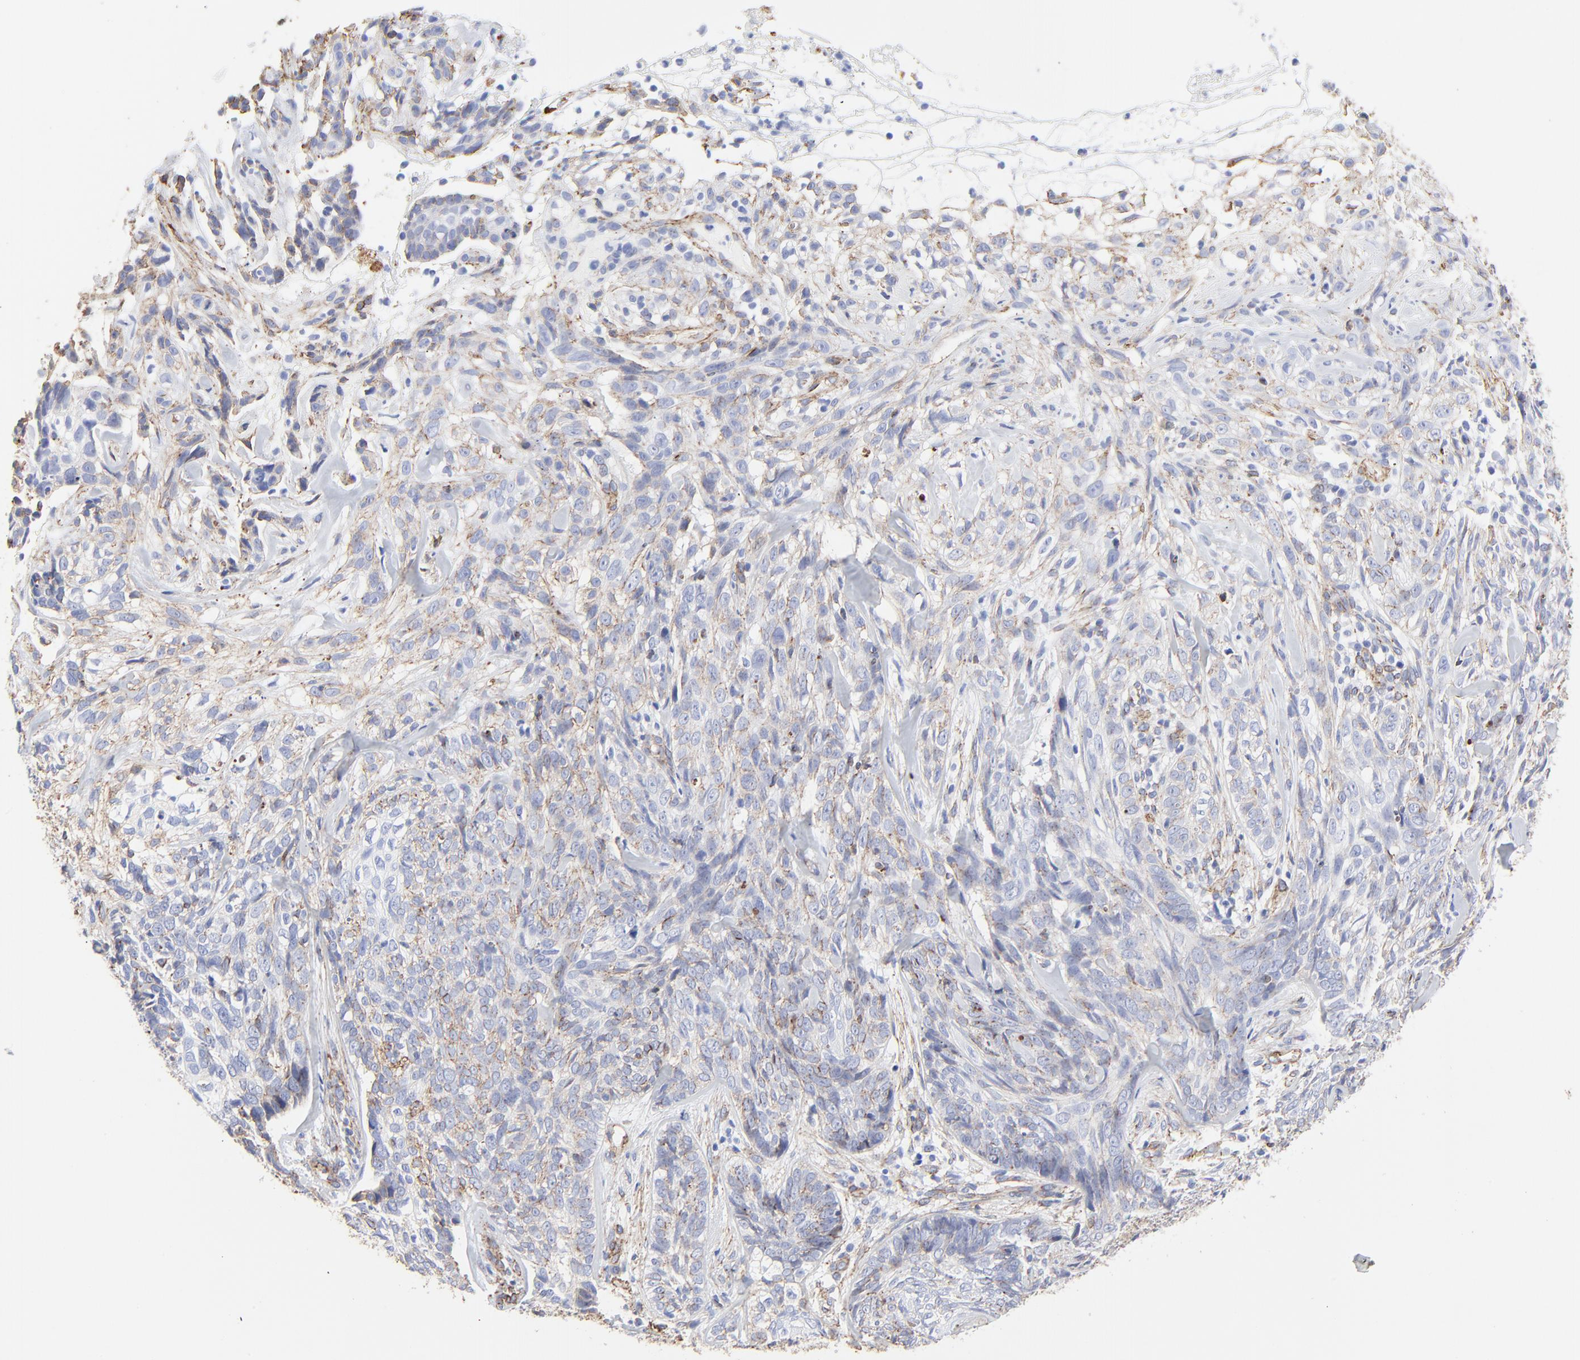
{"staining": {"intensity": "weak", "quantity": "25%-75%", "location": "cytoplasmic/membranous"}, "tissue": "skin cancer", "cell_type": "Tumor cells", "image_type": "cancer", "snomed": [{"axis": "morphology", "description": "Basal cell carcinoma"}, {"axis": "topography", "description": "Skin"}], "caption": "Immunohistochemistry image of human basal cell carcinoma (skin) stained for a protein (brown), which demonstrates low levels of weak cytoplasmic/membranous staining in approximately 25%-75% of tumor cells.", "gene": "CAV1", "patient": {"sex": "male", "age": 72}}